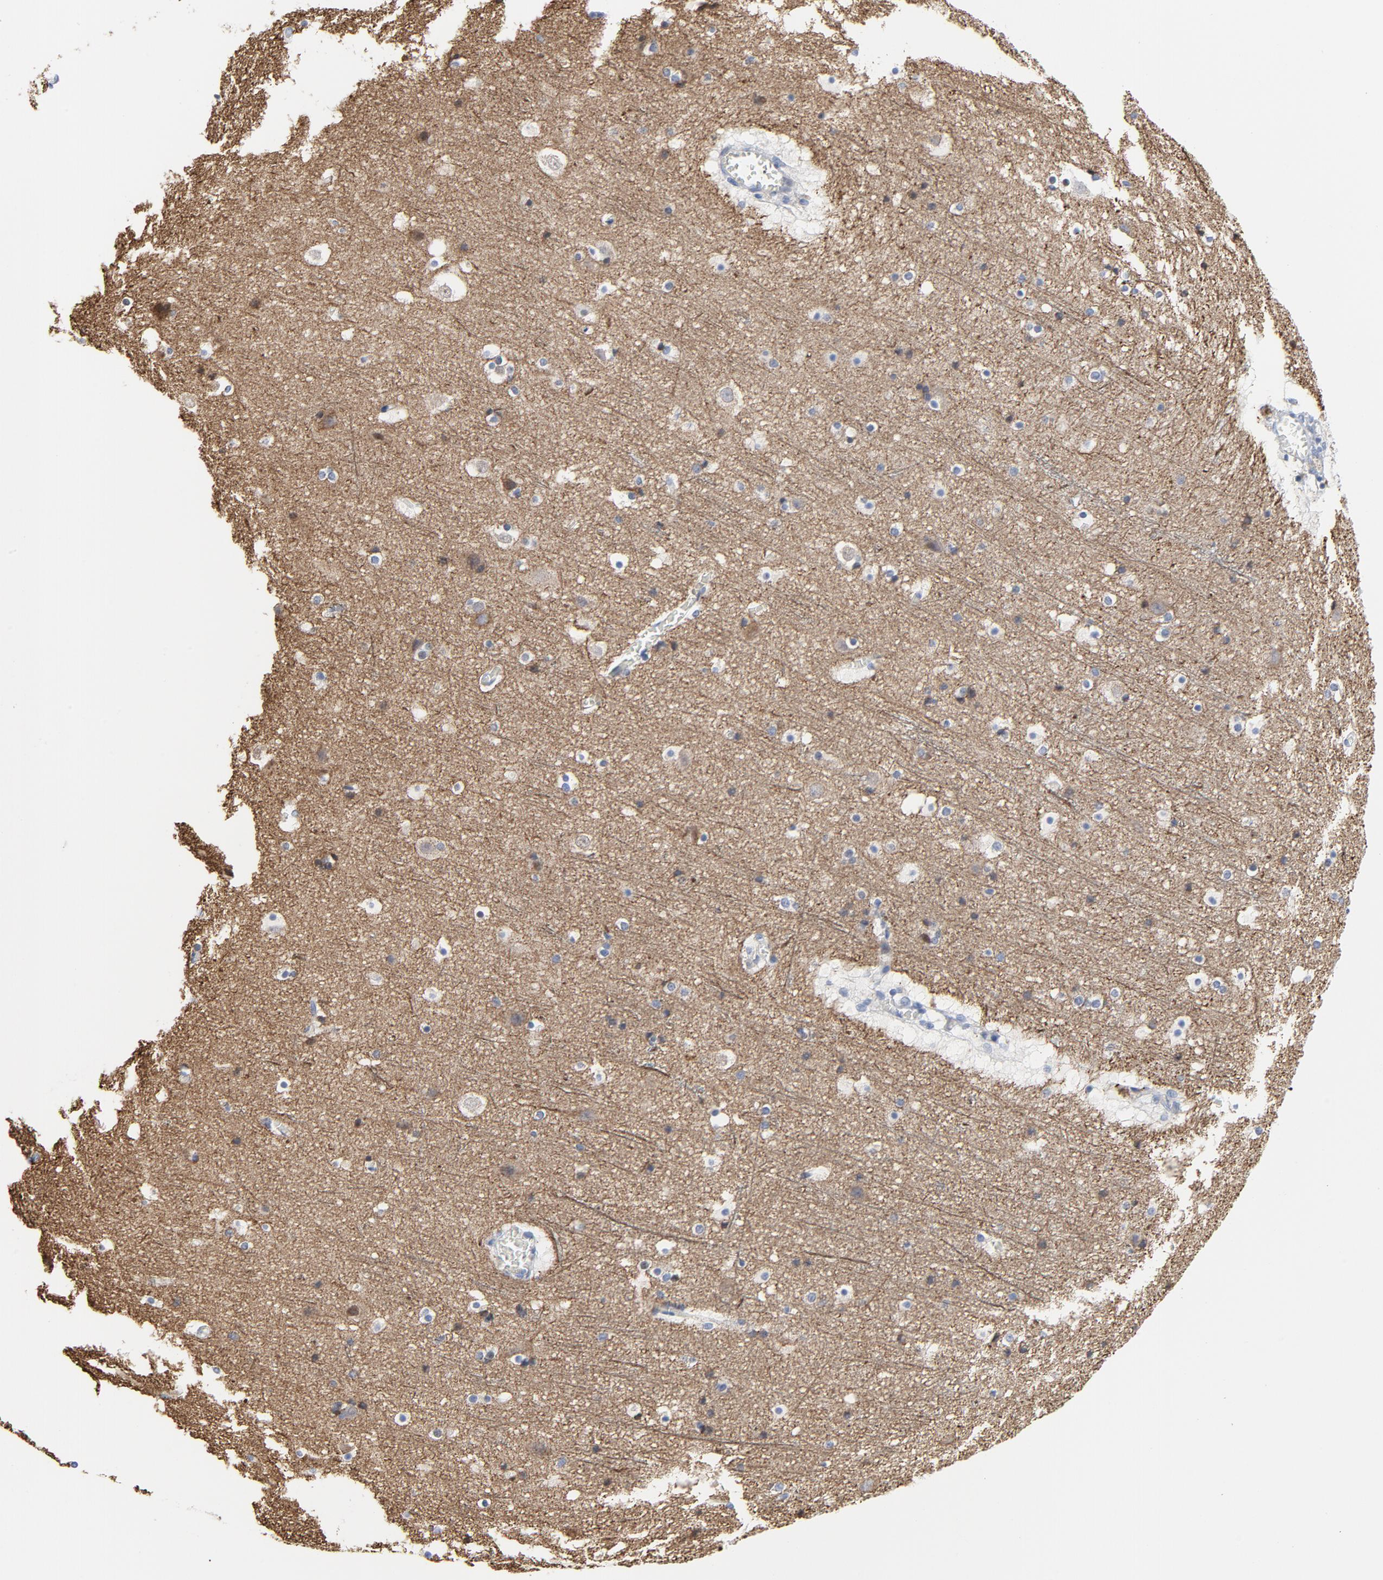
{"staining": {"intensity": "negative", "quantity": "none", "location": "none"}, "tissue": "cerebral cortex", "cell_type": "Endothelial cells", "image_type": "normal", "snomed": [{"axis": "morphology", "description": "Normal tissue, NOS"}, {"axis": "topography", "description": "Cerebral cortex"}], "caption": "Immunohistochemistry (IHC) histopathology image of normal cerebral cortex: human cerebral cortex stained with DAB (3,3'-diaminobenzidine) exhibits no significant protein positivity in endothelial cells. Brightfield microscopy of immunohistochemistry stained with DAB (brown) and hematoxylin (blue), captured at high magnification.", "gene": "TUBB1", "patient": {"sex": "male", "age": 45}}